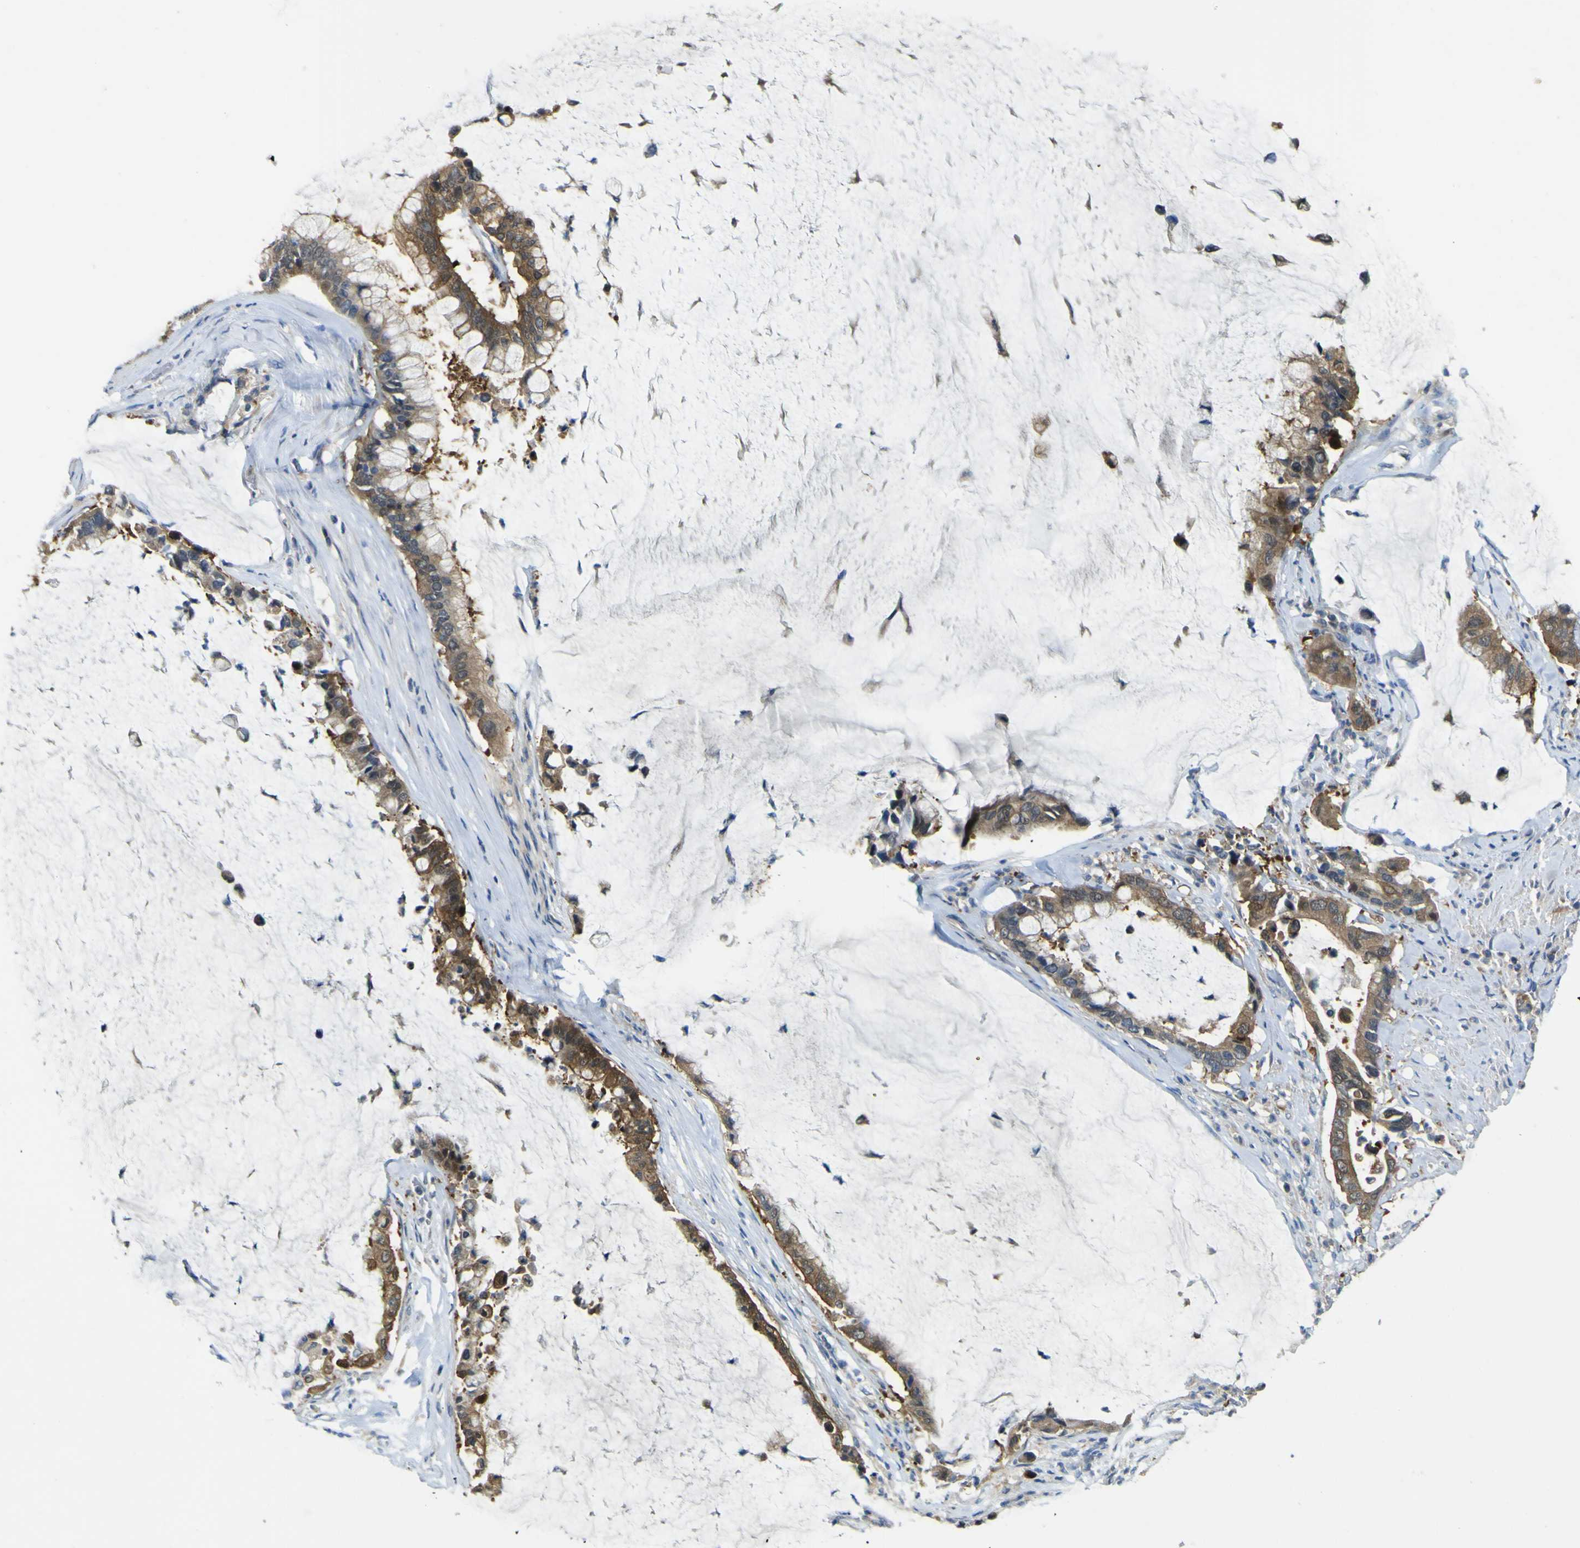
{"staining": {"intensity": "moderate", "quantity": ">75%", "location": "cytoplasmic/membranous"}, "tissue": "pancreatic cancer", "cell_type": "Tumor cells", "image_type": "cancer", "snomed": [{"axis": "morphology", "description": "Adenocarcinoma, NOS"}, {"axis": "topography", "description": "Pancreas"}], "caption": "The micrograph exhibits immunohistochemical staining of adenocarcinoma (pancreatic). There is moderate cytoplasmic/membranous staining is seen in about >75% of tumor cells. (DAB IHC with brightfield microscopy, high magnification).", "gene": "EML2", "patient": {"sex": "male", "age": 41}}